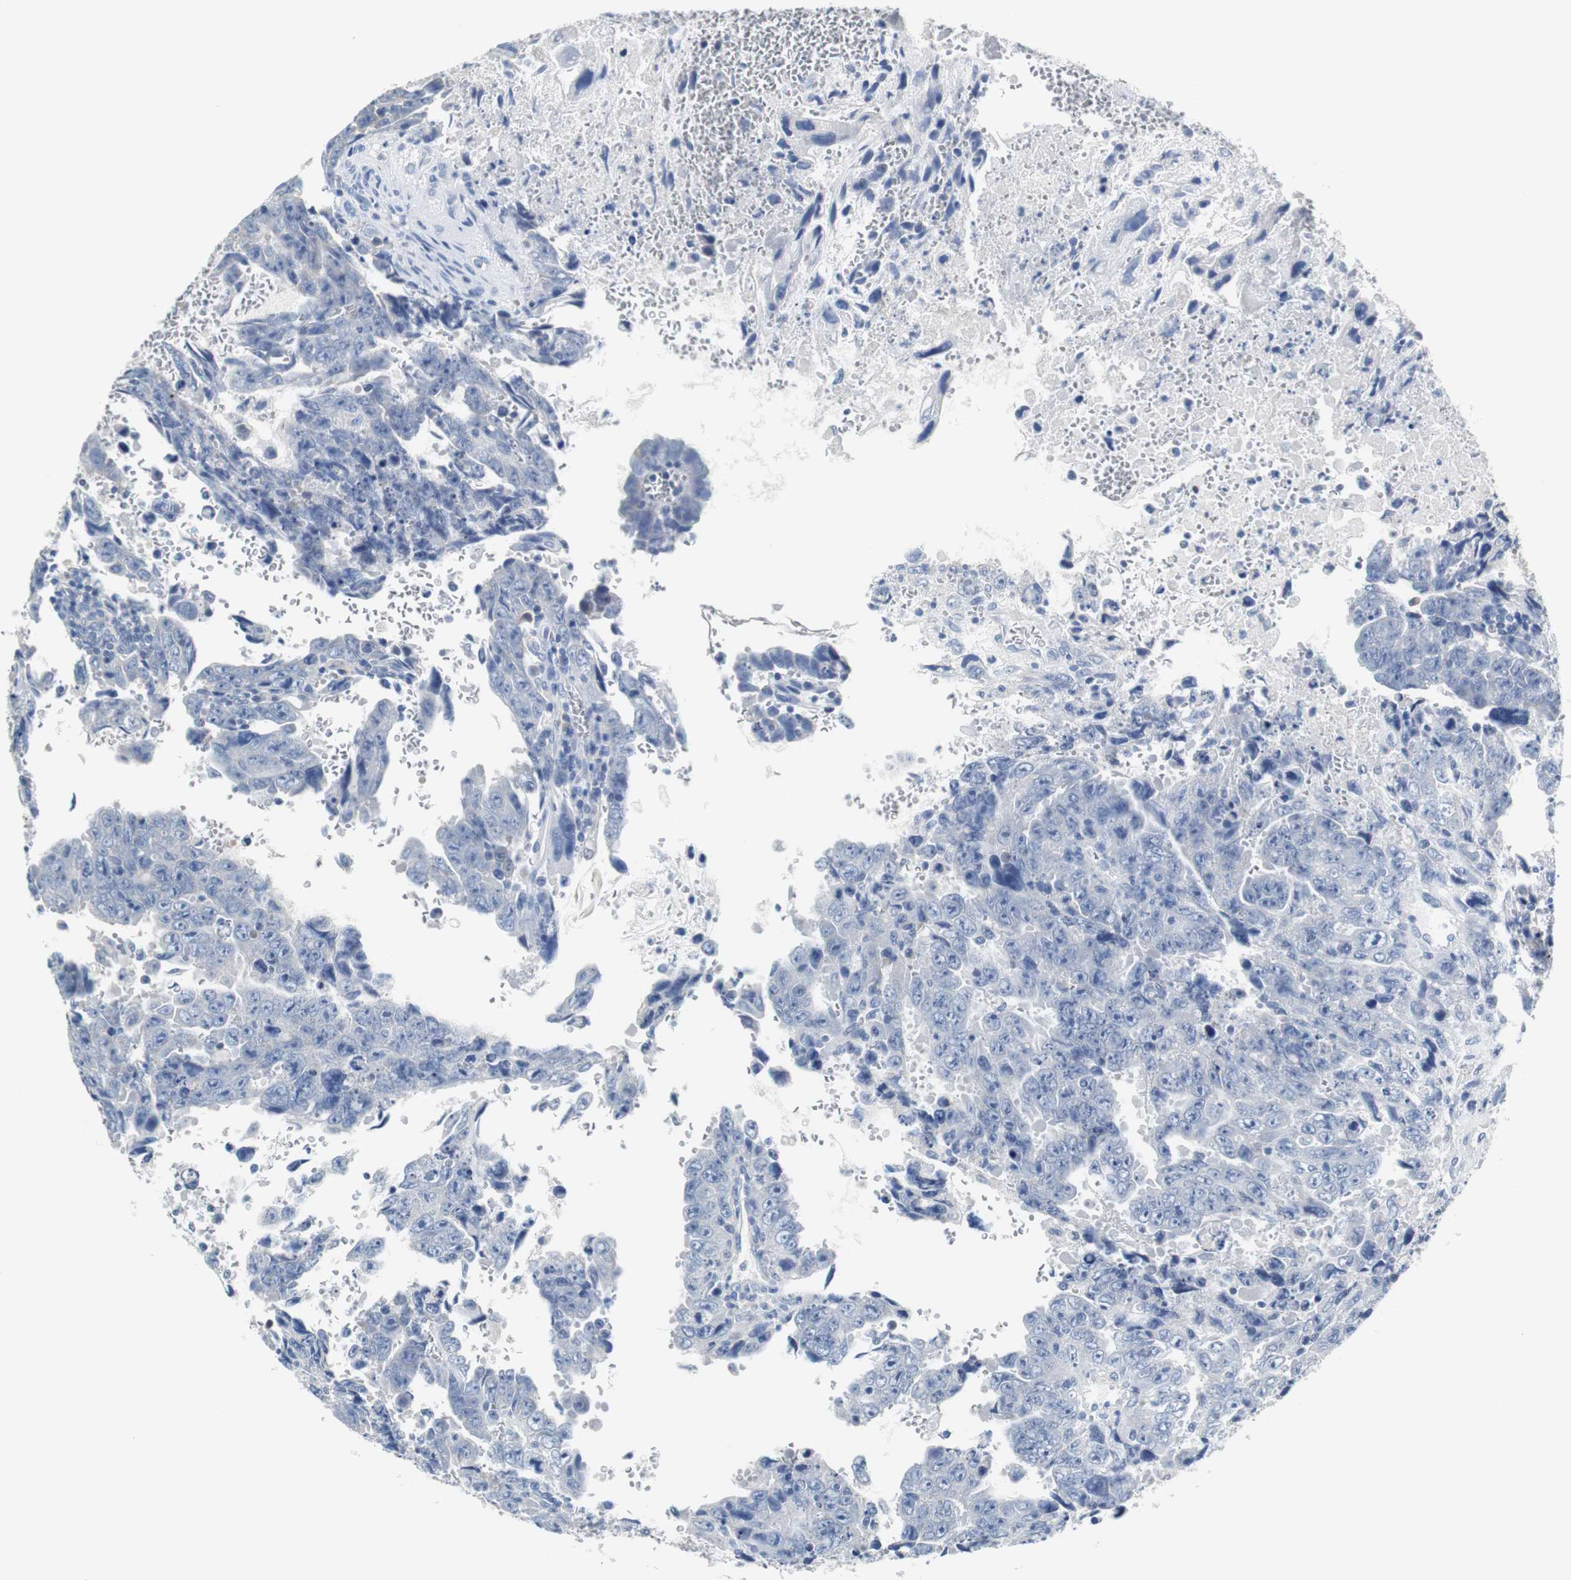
{"staining": {"intensity": "negative", "quantity": "none", "location": "none"}, "tissue": "testis cancer", "cell_type": "Tumor cells", "image_type": "cancer", "snomed": [{"axis": "morphology", "description": "Carcinoma, Embryonal, NOS"}, {"axis": "topography", "description": "Testis"}], "caption": "Embryonal carcinoma (testis) was stained to show a protein in brown. There is no significant expression in tumor cells.", "gene": "PCK1", "patient": {"sex": "male", "age": 28}}